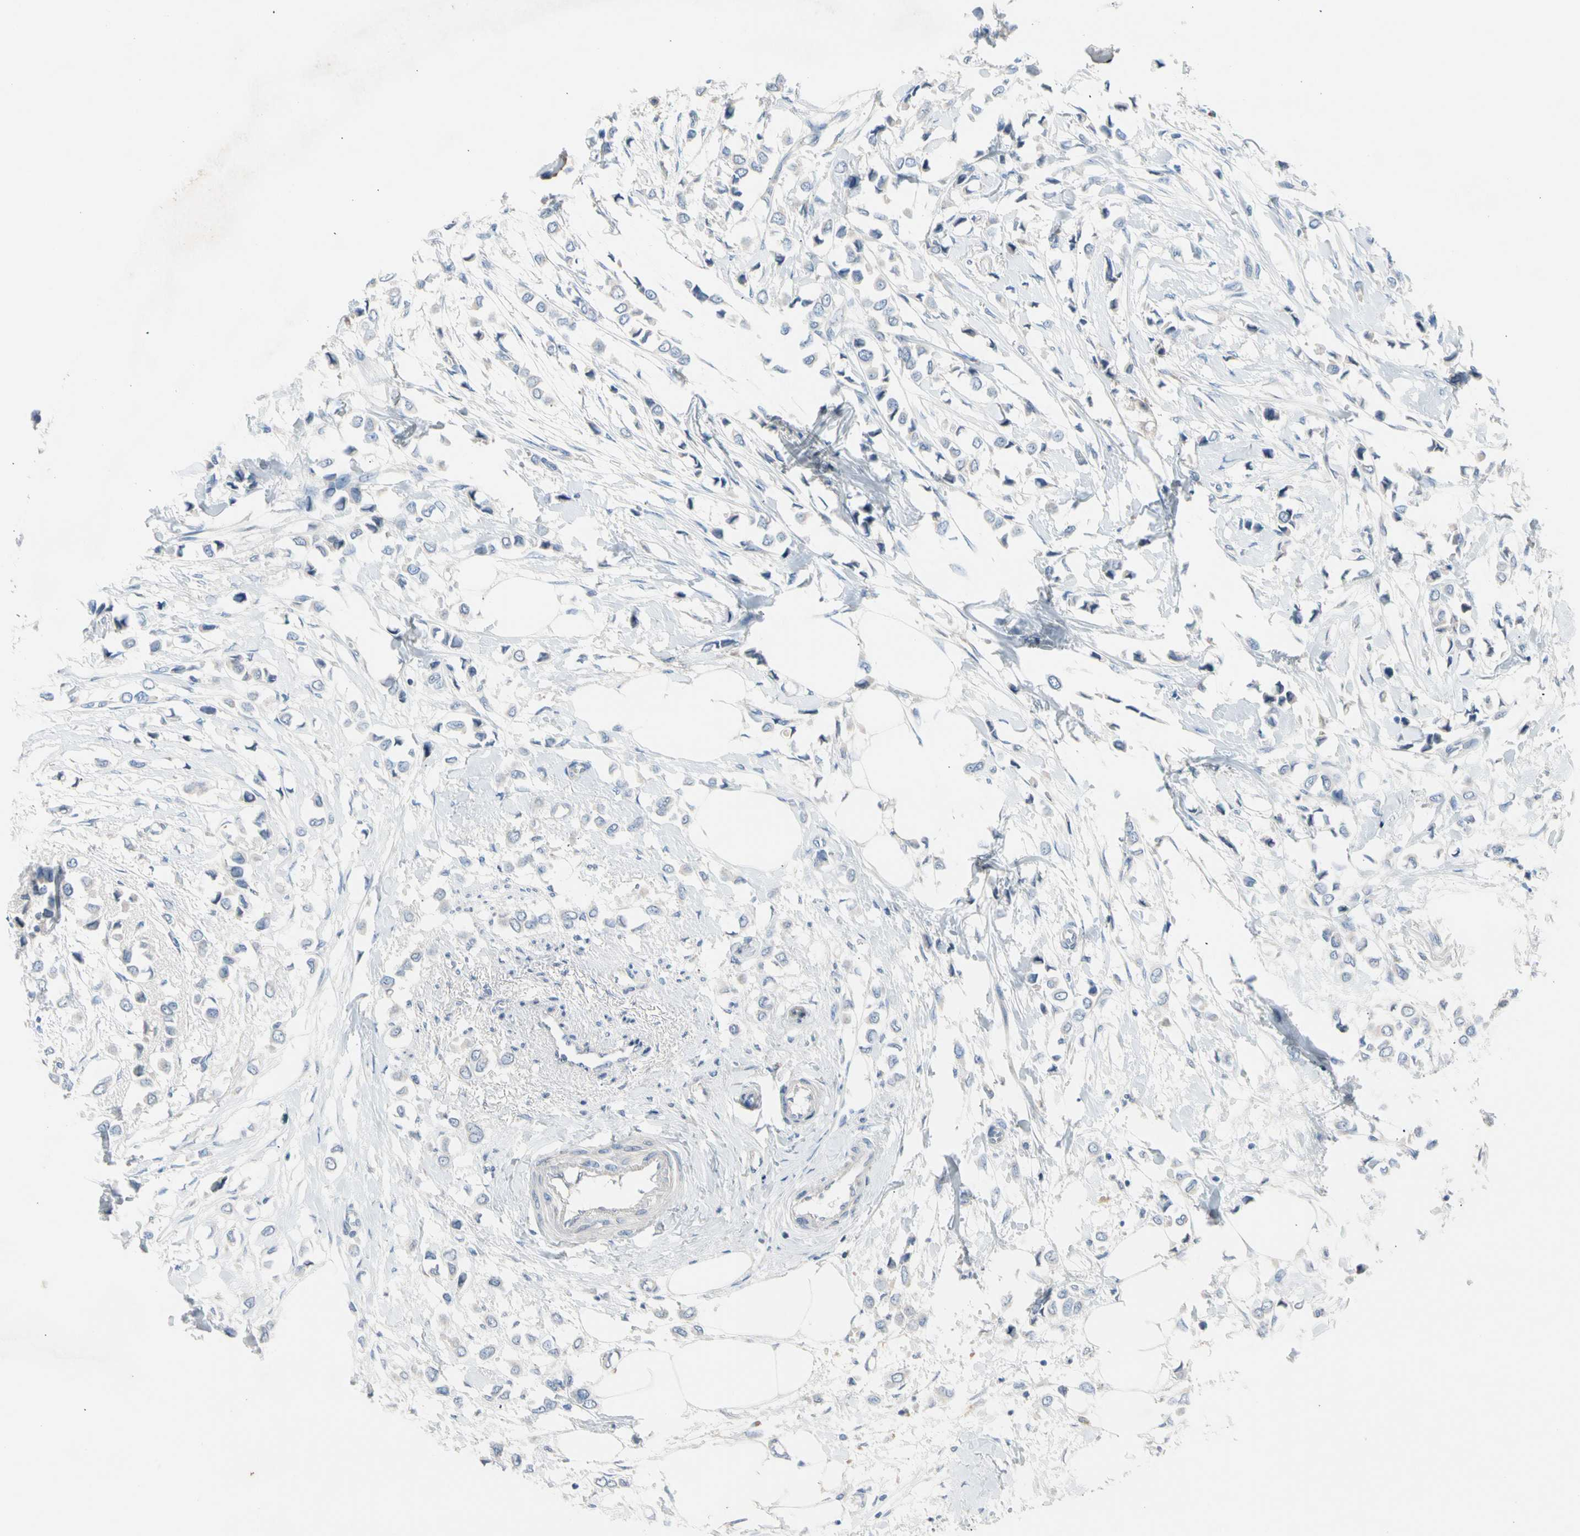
{"staining": {"intensity": "negative", "quantity": "none", "location": "none"}, "tissue": "breast cancer", "cell_type": "Tumor cells", "image_type": "cancer", "snomed": [{"axis": "morphology", "description": "Lobular carcinoma"}, {"axis": "topography", "description": "Breast"}], "caption": "Immunohistochemistry (IHC) of human breast cancer (lobular carcinoma) exhibits no expression in tumor cells. (DAB (3,3'-diaminobenzidine) IHC with hematoxylin counter stain).", "gene": "CASQ1", "patient": {"sex": "female", "age": 51}}